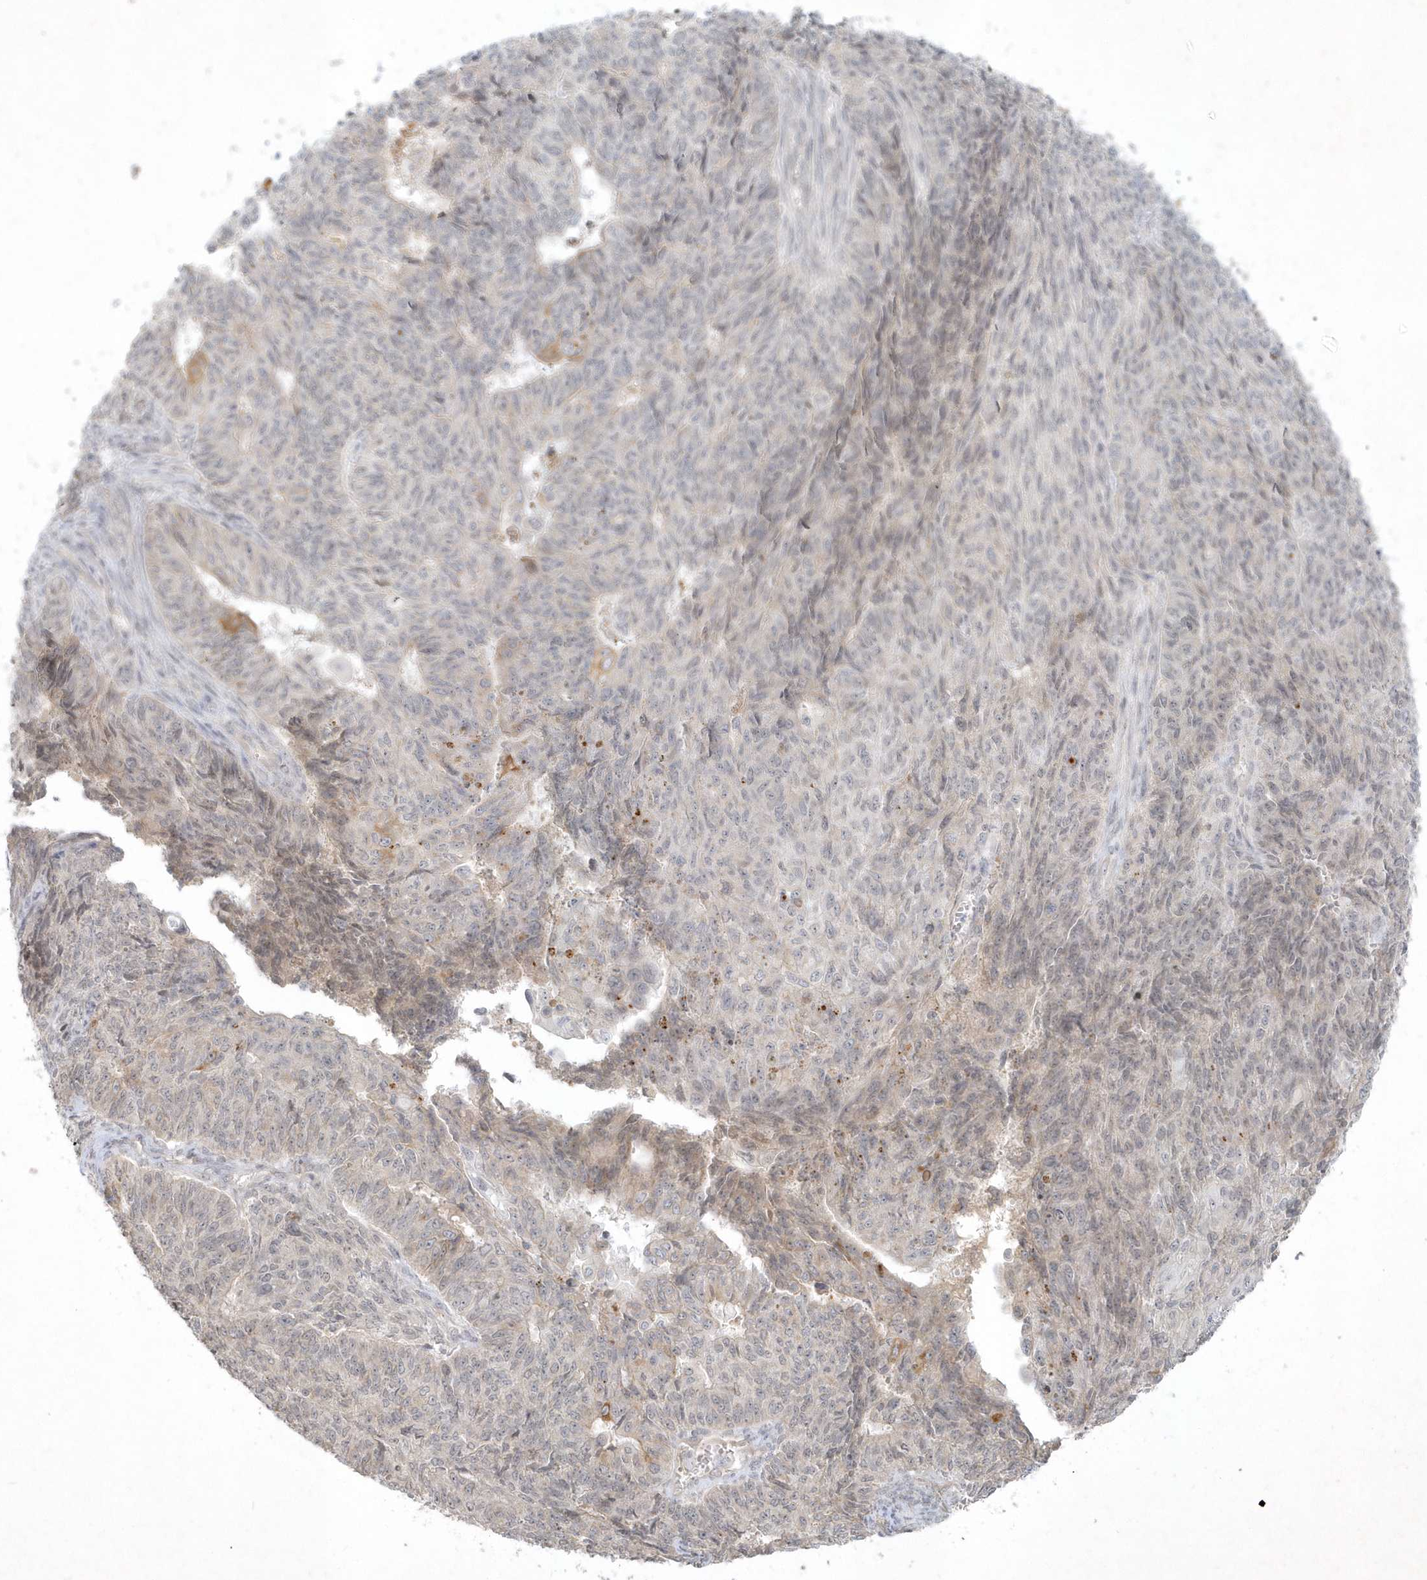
{"staining": {"intensity": "negative", "quantity": "none", "location": "none"}, "tissue": "endometrial cancer", "cell_type": "Tumor cells", "image_type": "cancer", "snomed": [{"axis": "morphology", "description": "Adenocarcinoma, NOS"}, {"axis": "topography", "description": "Endometrium"}], "caption": "This photomicrograph is of endometrial cancer stained with immunohistochemistry to label a protein in brown with the nuclei are counter-stained blue. There is no expression in tumor cells.", "gene": "BOD1", "patient": {"sex": "female", "age": 32}}